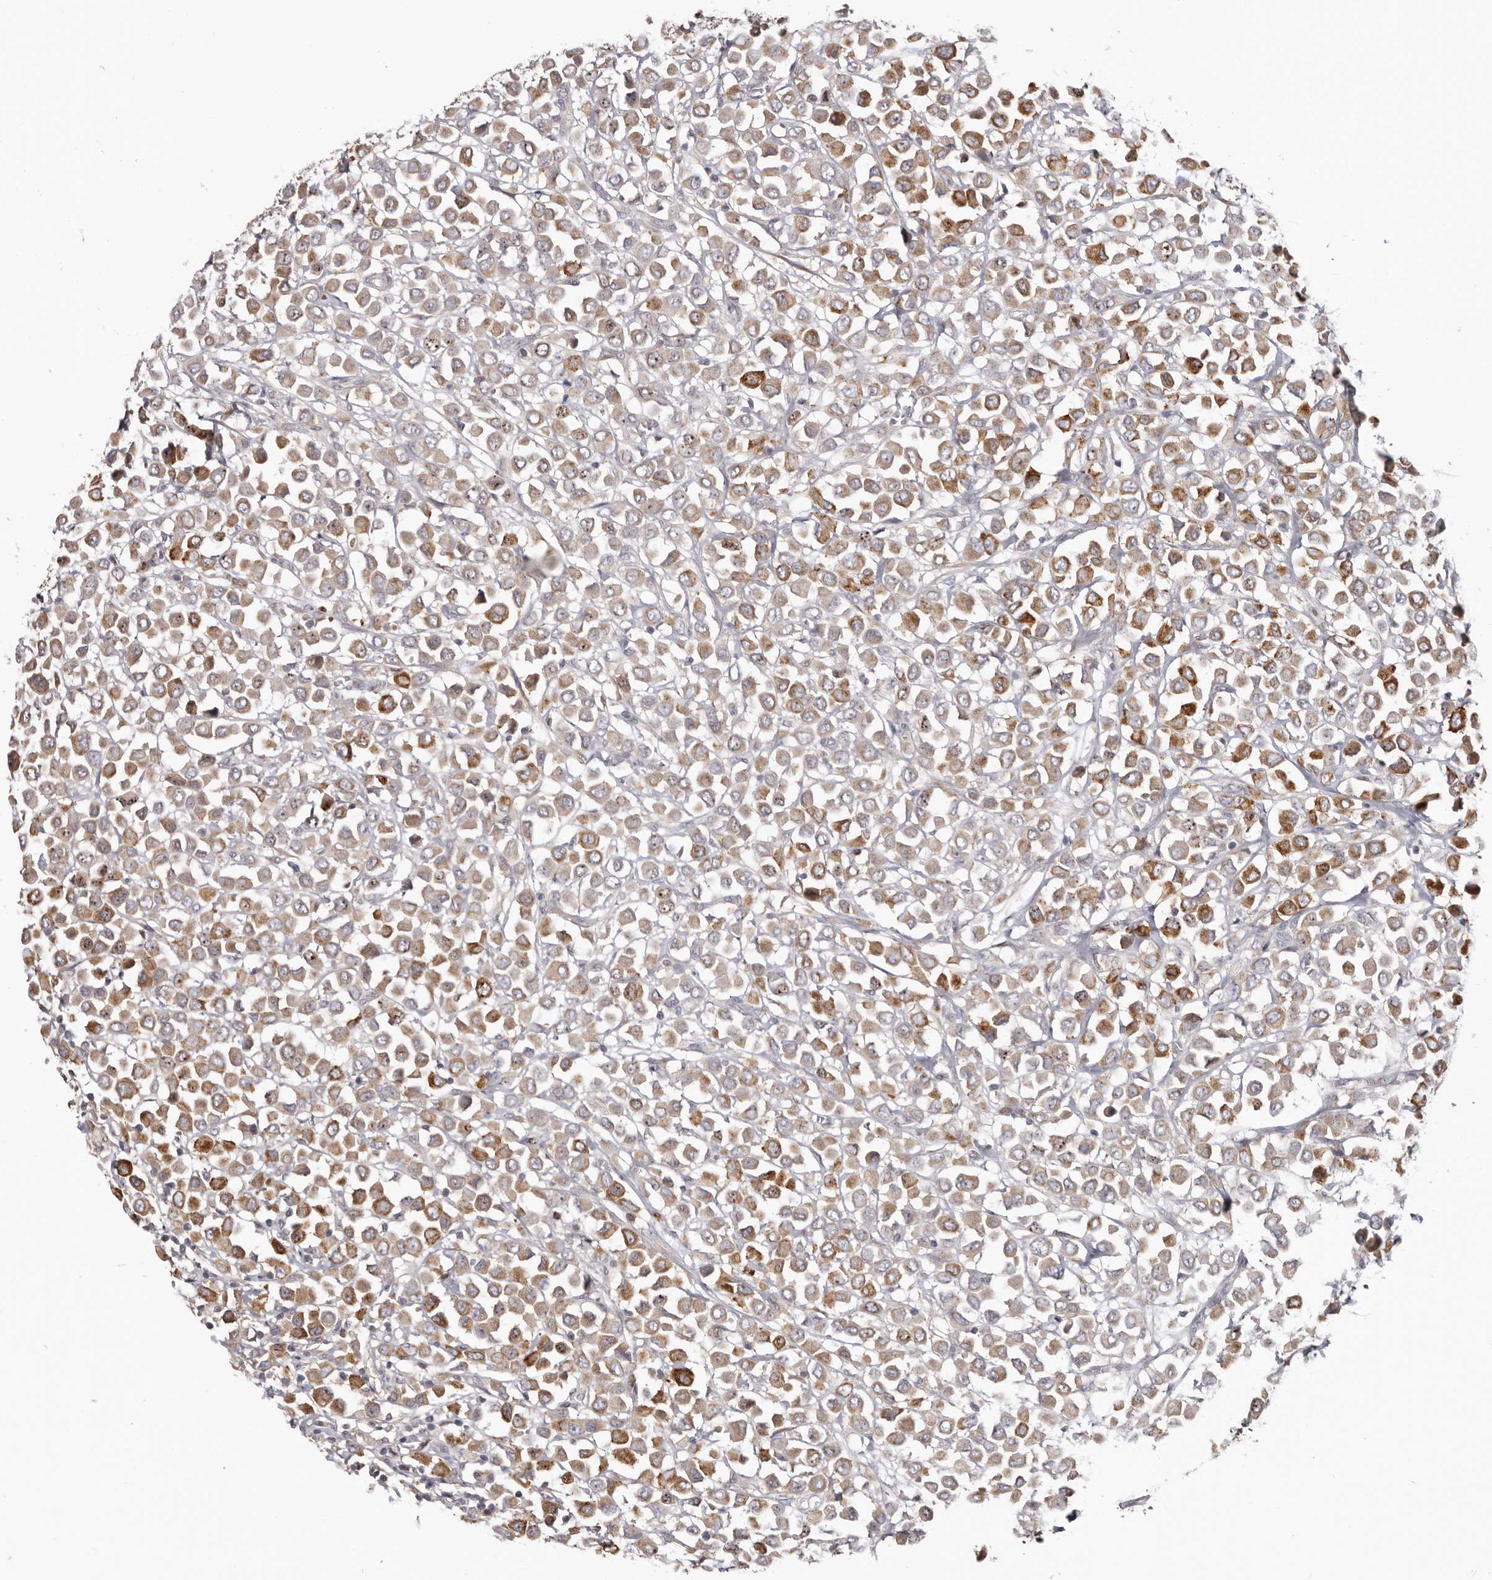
{"staining": {"intensity": "moderate", "quantity": ">75%", "location": "cytoplasmic/membranous"}, "tissue": "breast cancer", "cell_type": "Tumor cells", "image_type": "cancer", "snomed": [{"axis": "morphology", "description": "Duct carcinoma"}, {"axis": "topography", "description": "Breast"}], "caption": "Moderate cytoplasmic/membranous positivity is identified in approximately >75% of tumor cells in breast cancer.", "gene": "CCDC190", "patient": {"sex": "female", "age": 61}}